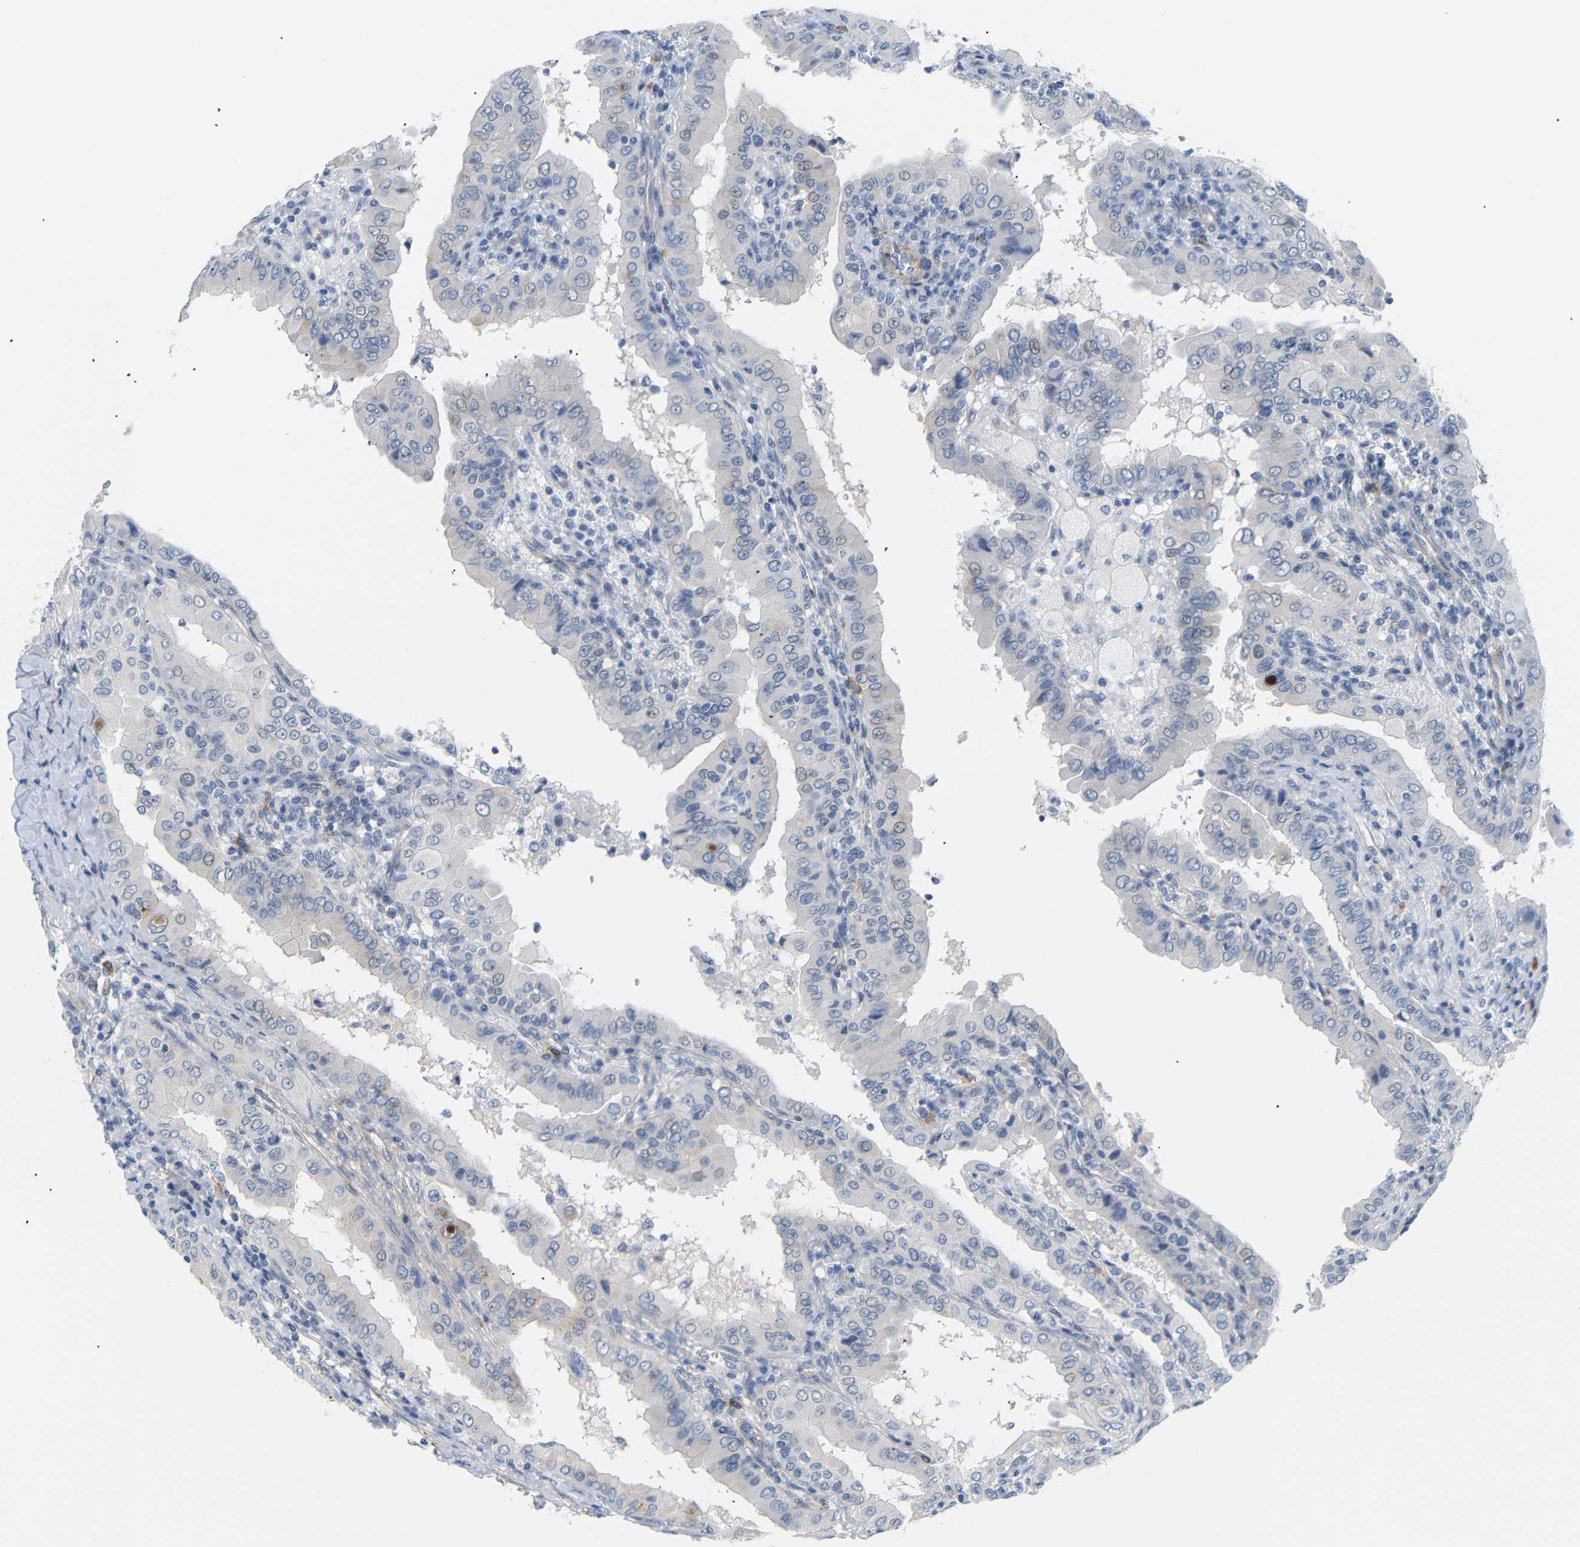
{"staining": {"intensity": "negative", "quantity": "none", "location": "none"}, "tissue": "thyroid cancer", "cell_type": "Tumor cells", "image_type": "cancer", "snomed": [{"axis": "morphology", "description": "Papillary adenocarcinoma, NOS"}, {"axis": "topography", "description": "Thyroid gland"}], "caption": "Tumor cells show no significant protein expression in thyroid papillary adenocarcinoma.", "gene": "STMN3", "patient": {"sex": "male", "age": 33}}